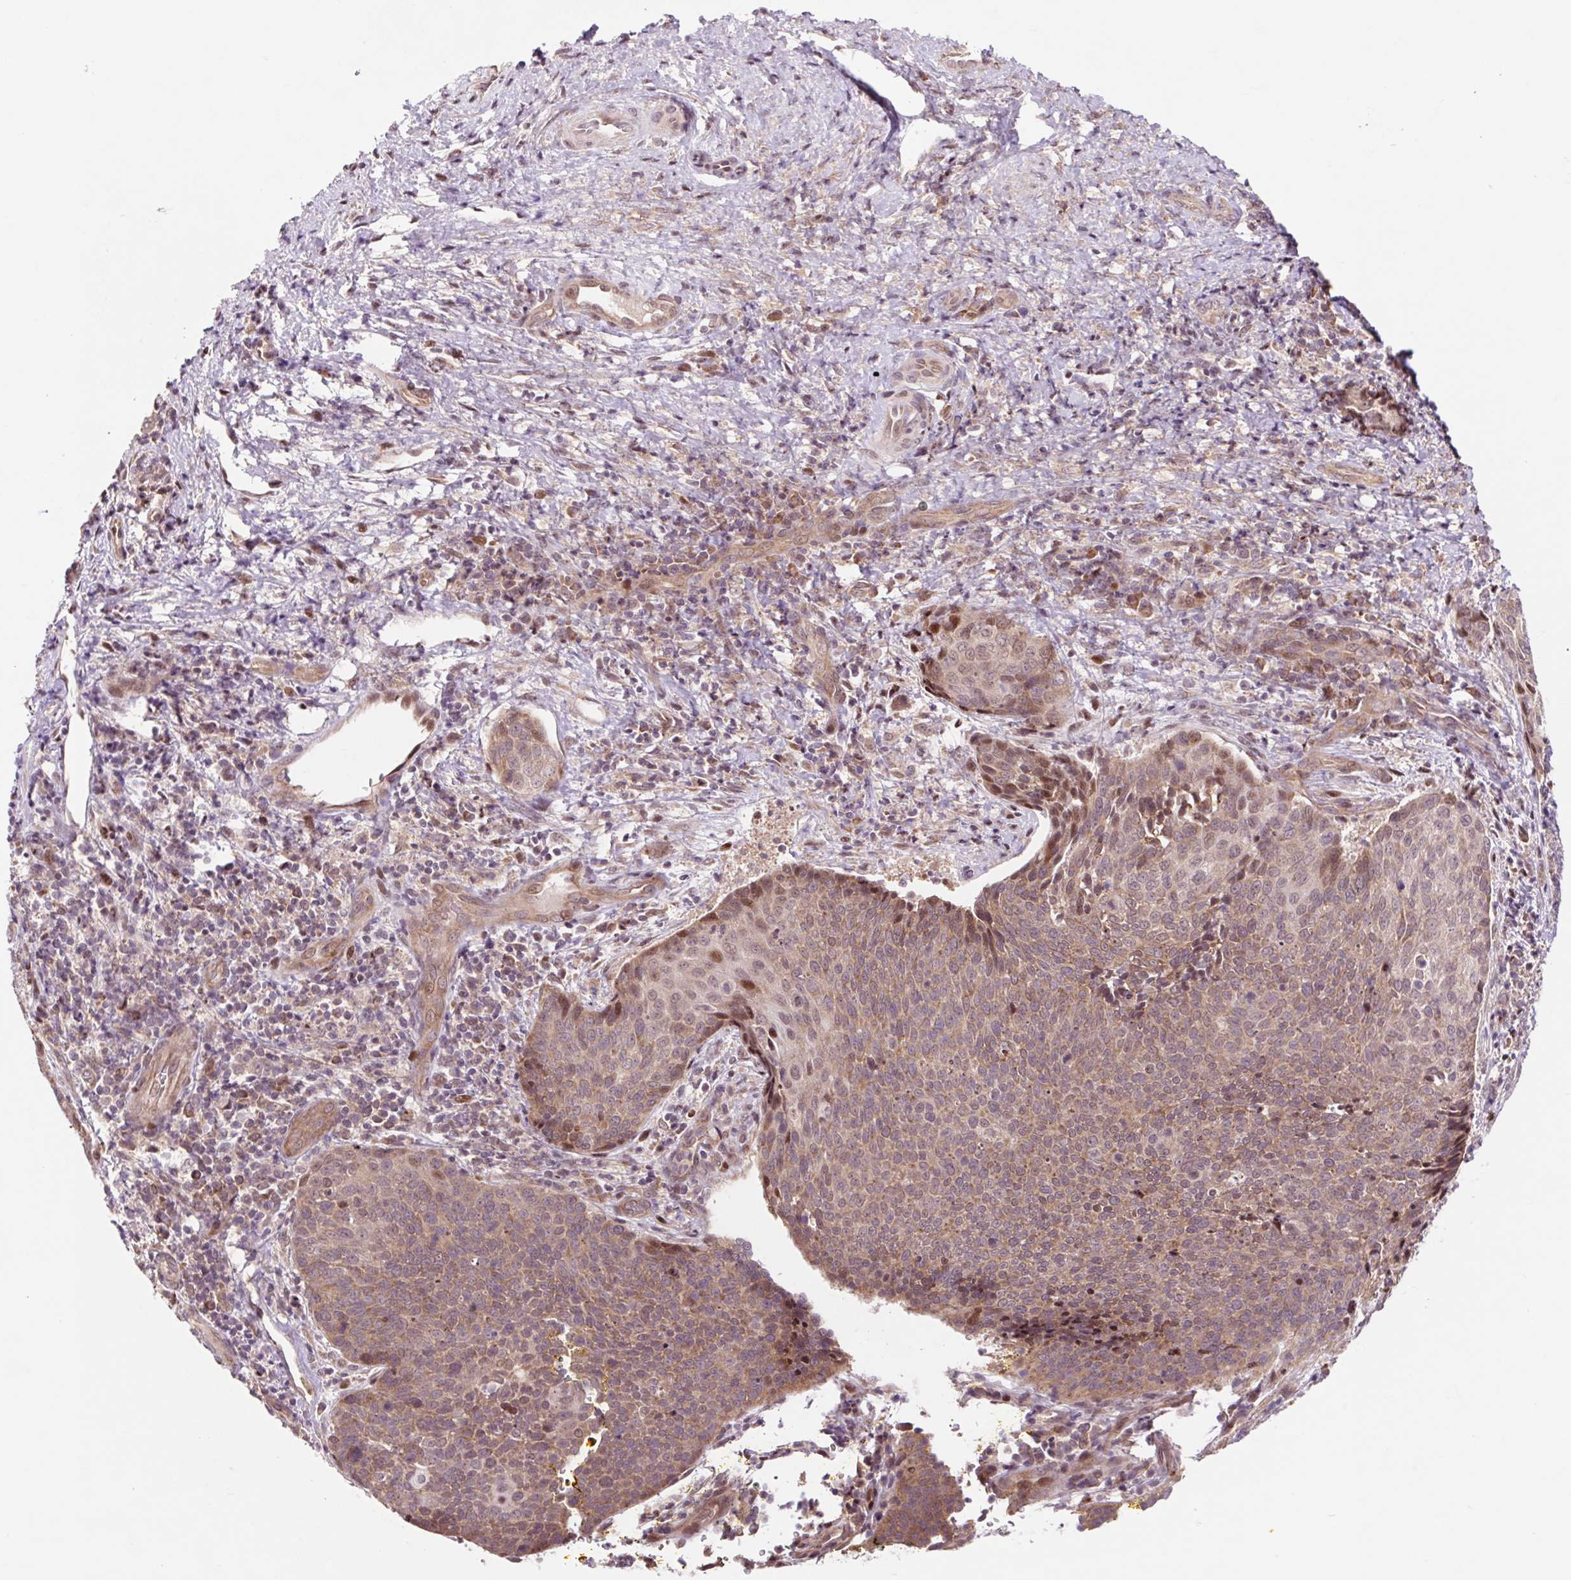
{"staining": {"intensity": "weak", "quantity": ">75%", "location": "cytoplasmic/membranous,nuclear"}, "tissue": "cervical cancer", "cell_type": "Tumor cells", "image_type": "cancer", "snomed": [{"axis": "morphology", "description": "Squamous cell carcinoma, NOS"}, {"axis": "topography", "description": "Cervix"}], "caption": "Immunohistochemistry (IHC) (DAB) staining of human squamous cell carcinoma (cervical) reveals weak cytoplasmic/membranous and nuclear protein staining in about >75% of tumor cells.", "gene": "HFE", "patient": {"sex": "female", "age": 34}}